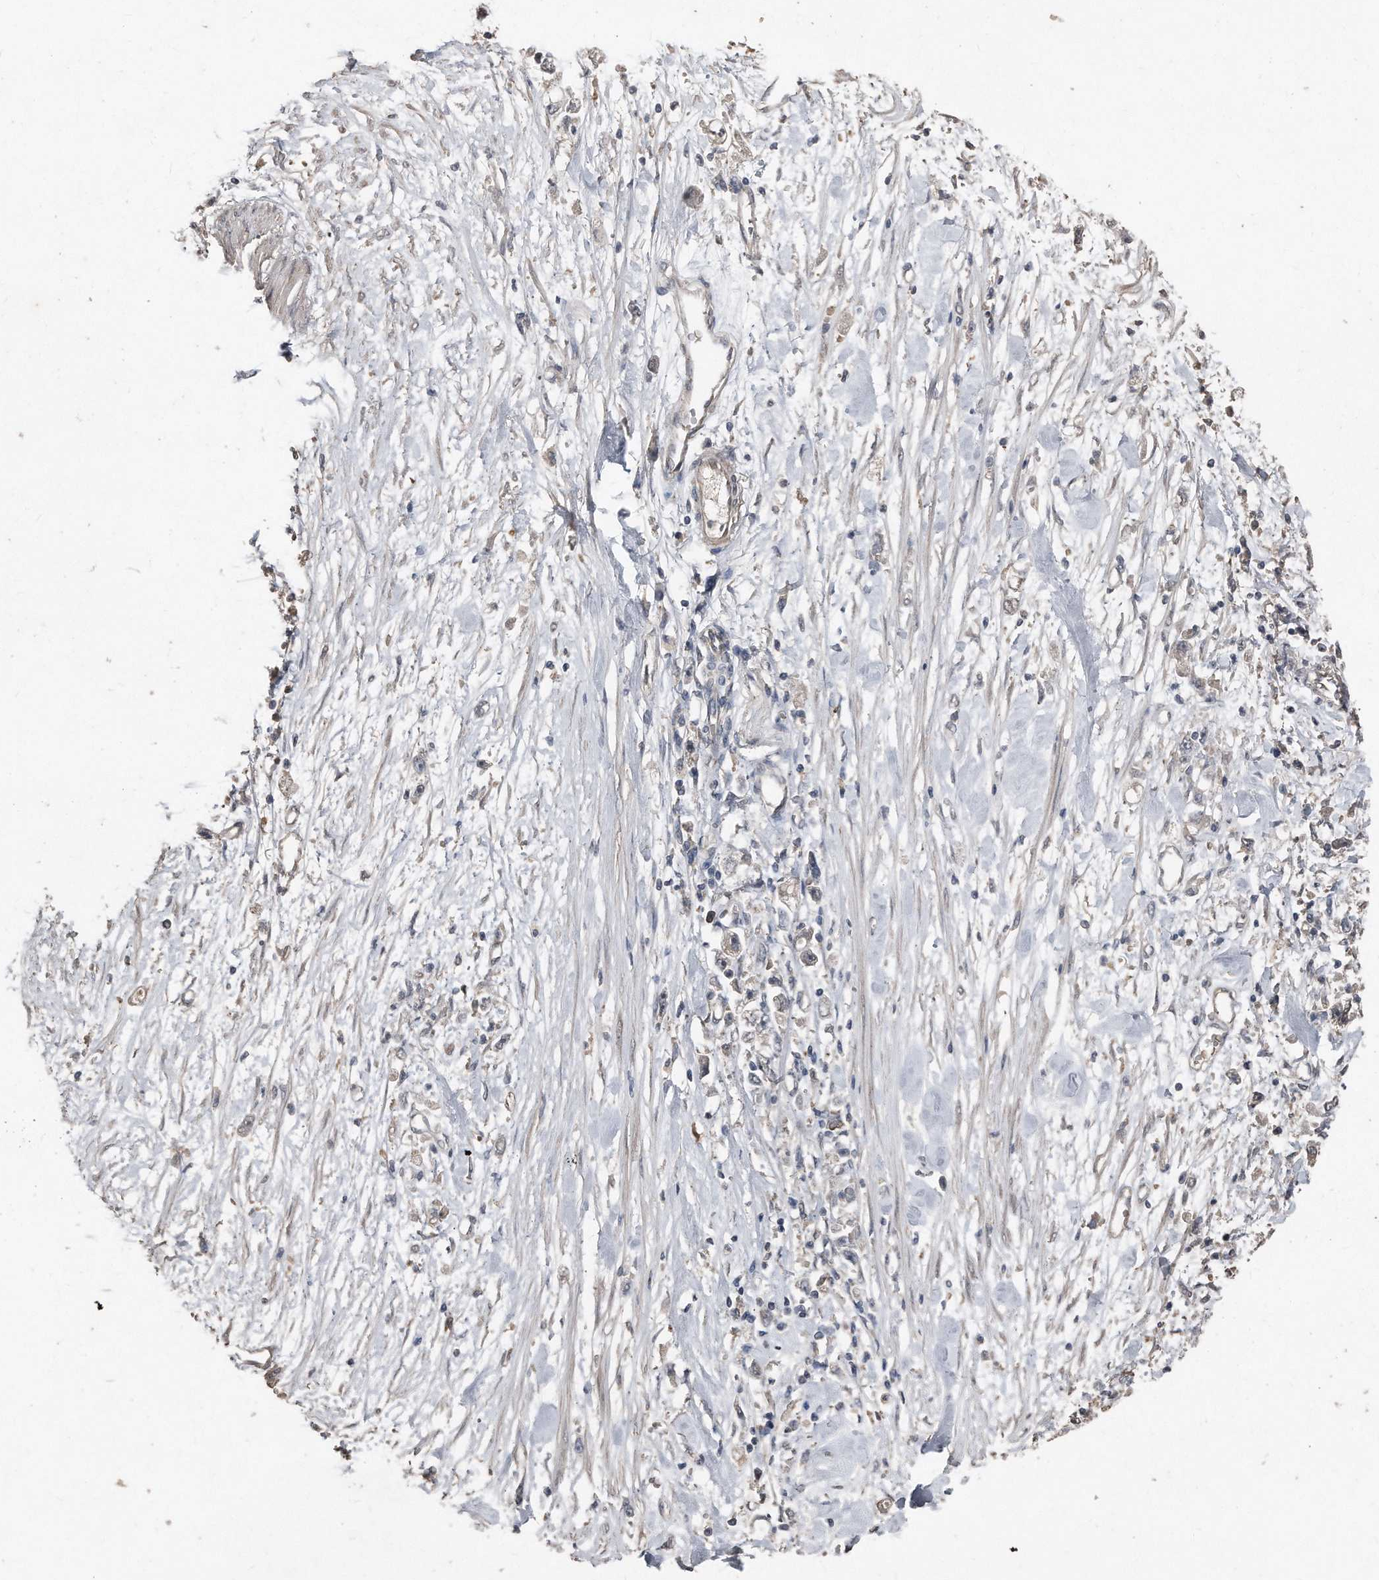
{"staining": {"intensity": "negative", "quantity": "none", "location": "none"}, "tissue": "stomach cancer", "cell_type": "Tumor cells", "image_type": "cancer", "snomed": [{"axis": "morphology", "description": "Adenocarcinoma, NOS"}, {"axis": "topography", "description": "Stomach"}], "caption": "Tumor cells are negative for protein expression in human stomach cancer (adenocarcinoma).", "gene": "ANKRD10", "patient": {"sex": "female", "age": 59}}